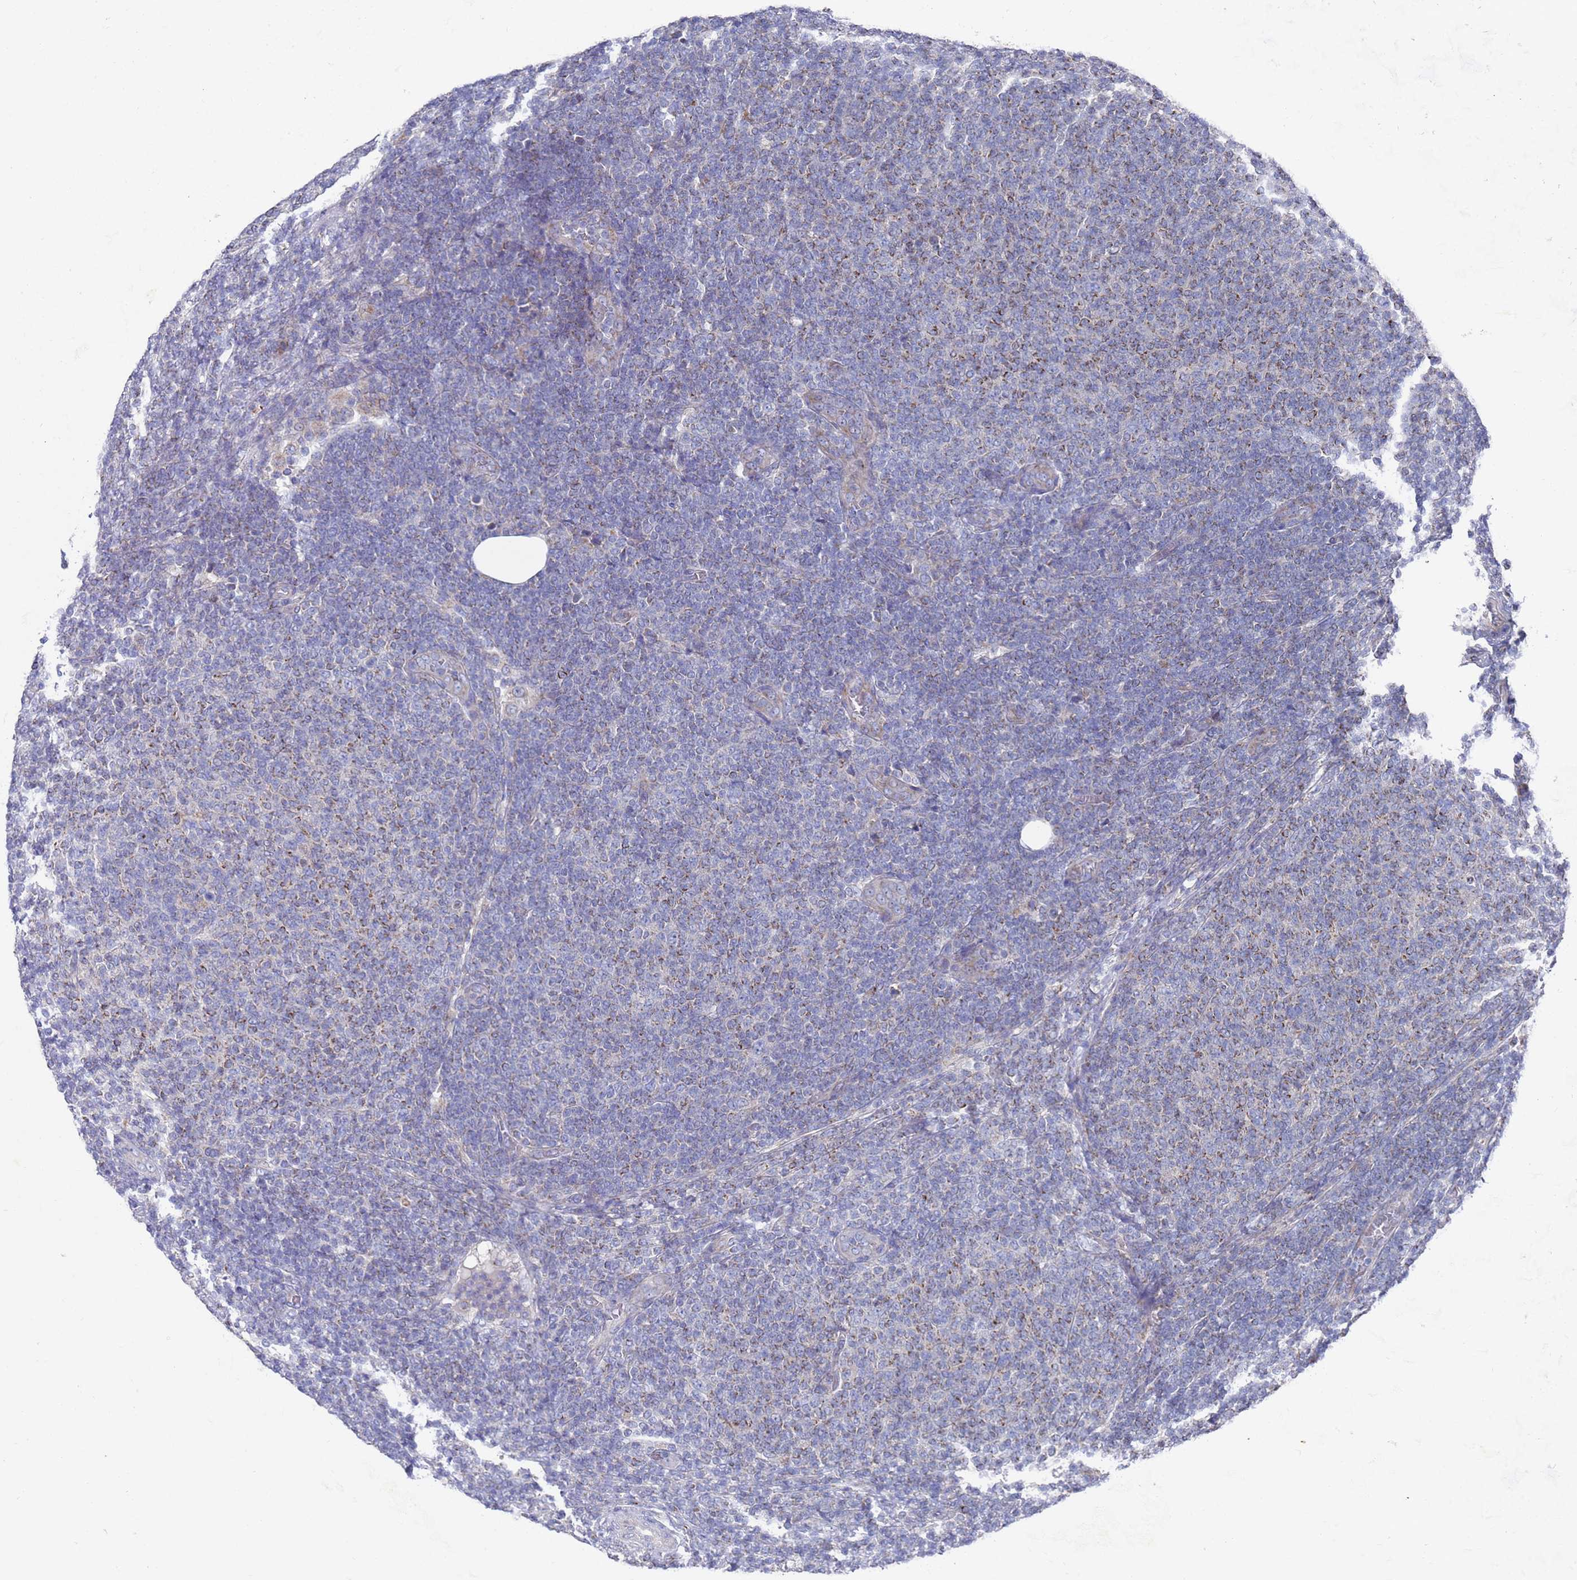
{"staining": {"intensity": "moderate", "quantity": "<25%", "location": "cytoplasmic/membranous"}, "tissue": "lymphoma", "cell_type": "Tumor cells", "image_type": "cancer", "snomed": [{"axis": "morphology", "description": "Malignant lymphoma, non-Hodgkin's type, Low grade"}, {"axis": "topography", "description": "Lymph node"}], "caption": "Moderate cytoplasmic/membranous staining for a protein is identified in approximately <25% of tumor cells of lymphoma using immunohistochemistry (IHC).", "gene": "NPEPPS", "patient": {"sex": "male", "age": 66}}